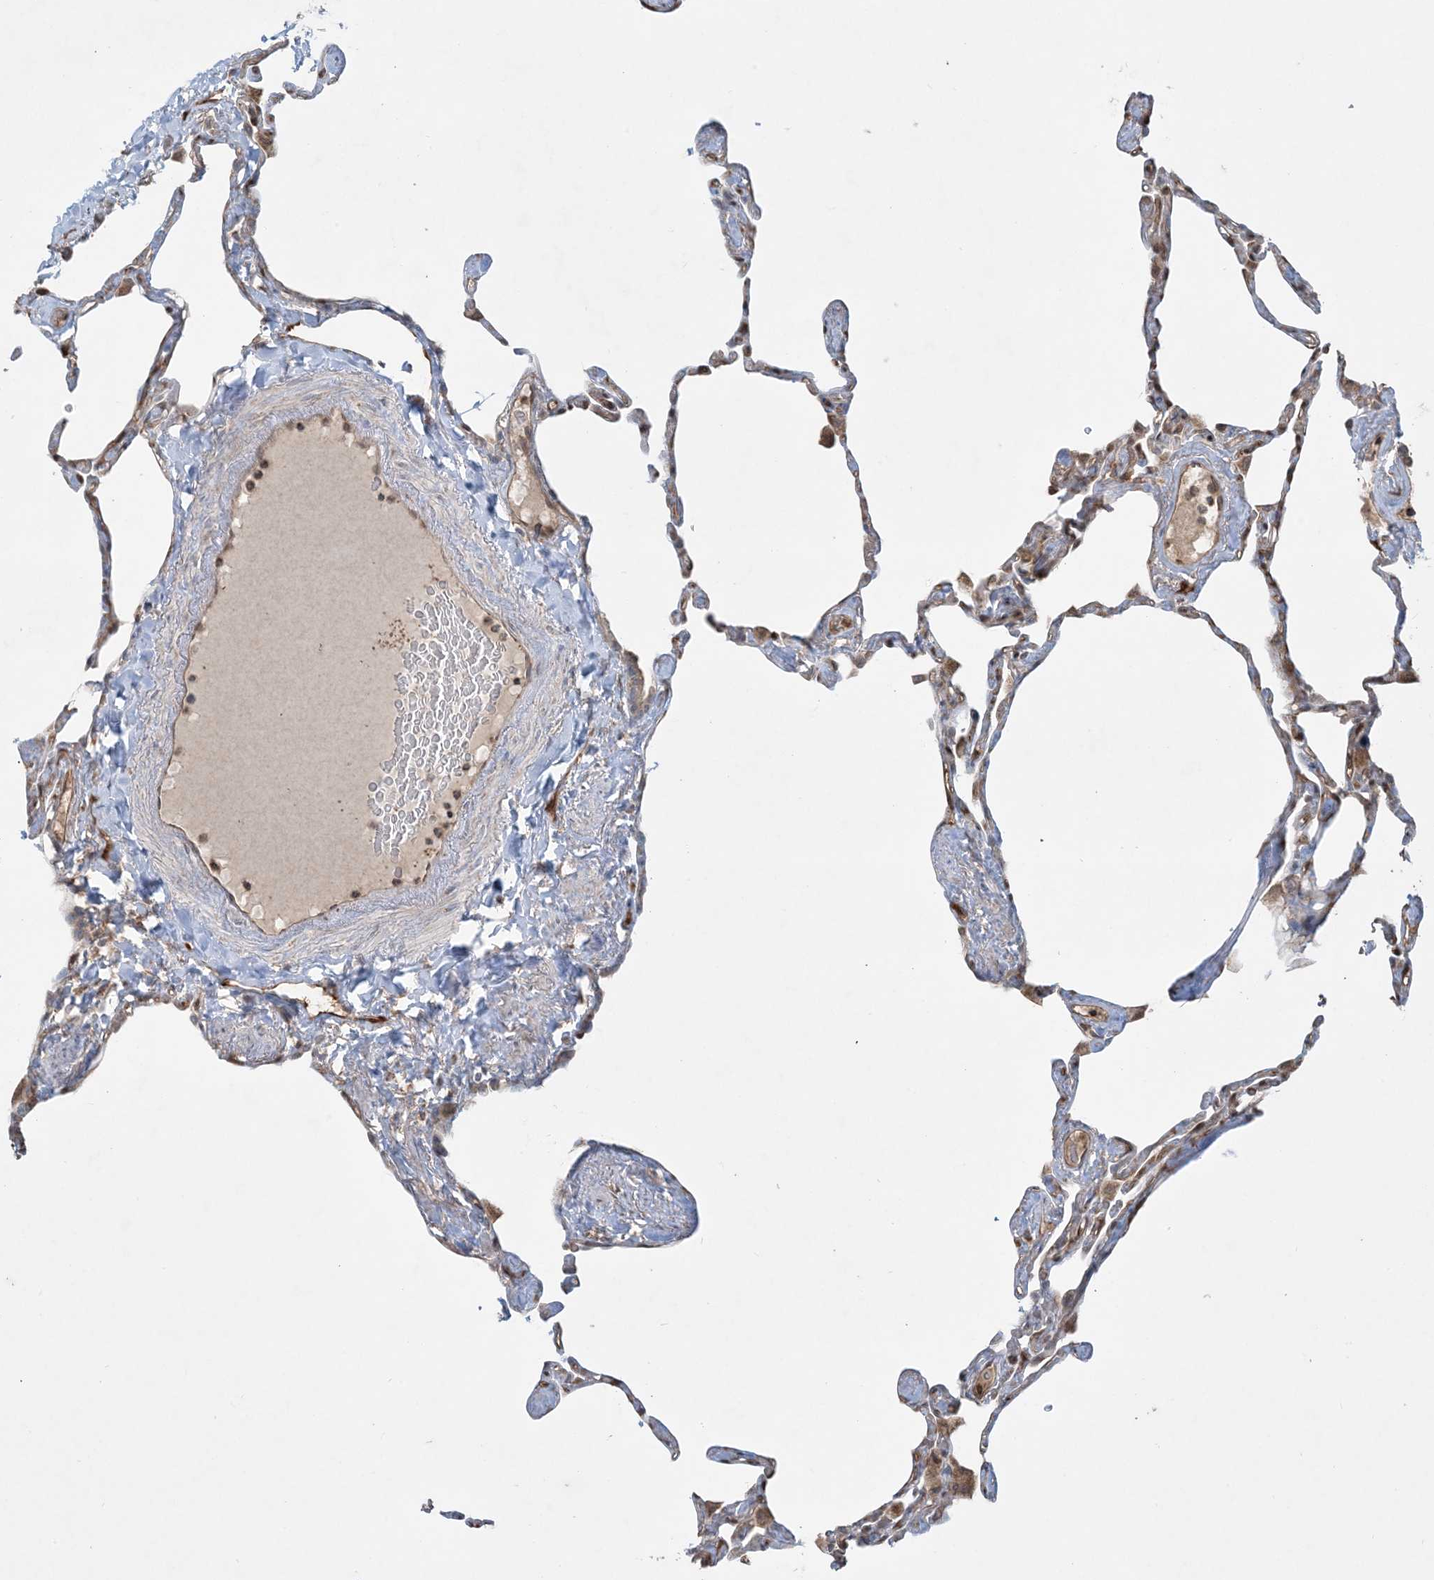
{"staining": {"intensity": "moderate", "quantity": "25%-75%", "location": "cytoplasmic/membranous"}, "tissue": "lung", "cell_type": "Alveolar cells", "image_type": "normal", "snomed": [{"axis": "morphology", "description": "Normal tissue, NOS"}, {"axis": "topography", "description": "Lung"}], "caption": "Immunohistochemical staining of normal human lung reveals 25%-75% levels of moderate cytoplasmic/membranous protein staining in approximately 25%-75% of alveolar cells. Using DAB (brown) and hematoxylin (blue) stains, captured at high magnification using brightfield microscopy.", "gene": "PPM1F", "patient": {"sex": "male", "age": 65}}